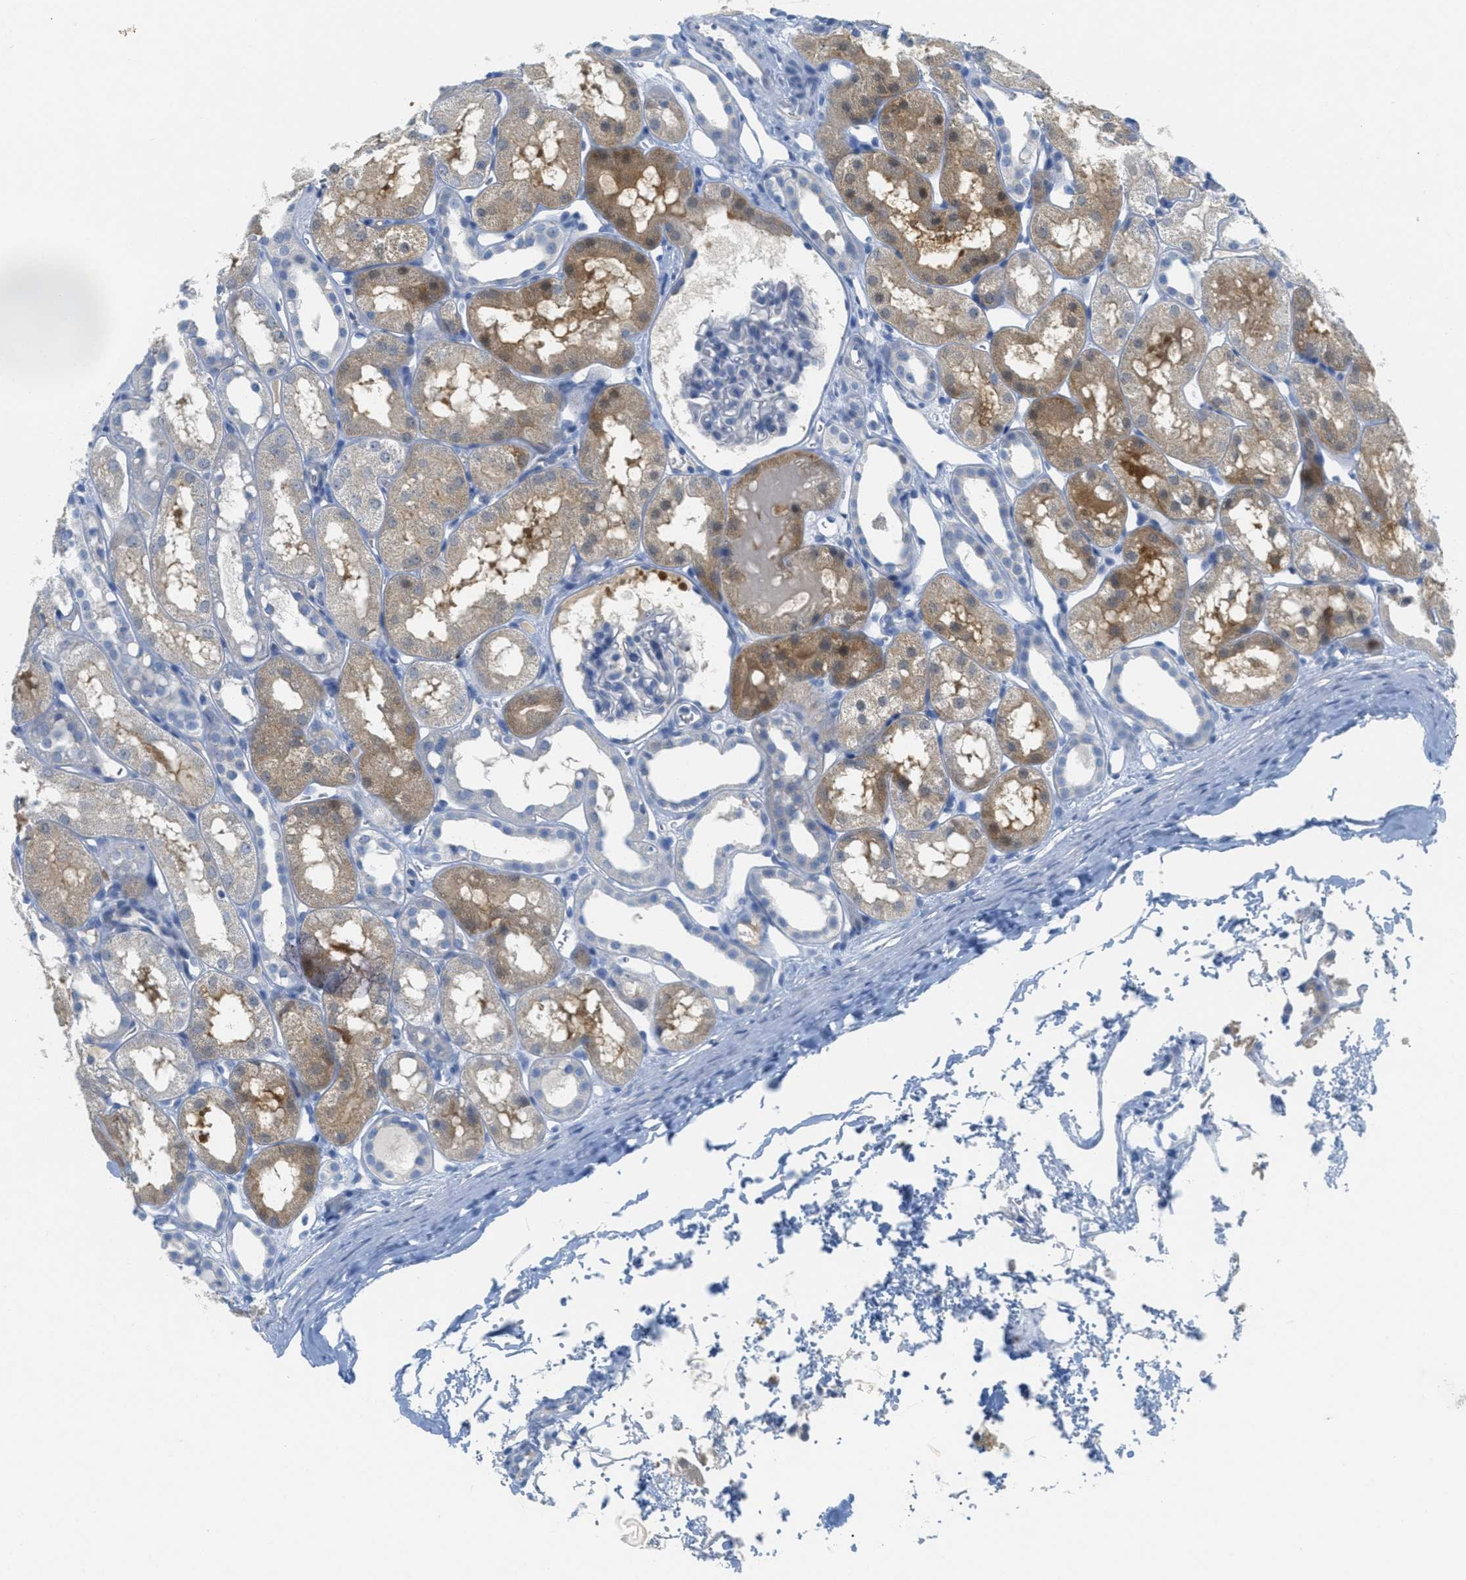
{"staining": {"intensity": "negative", "quantity": "none", "location": "none"}, "tissue": "kidney", "cell_type": "Cells in glomeruli", "image_type": "normal", "snomed": [{"axis": "morphology", "description": "Normal tissue, NOS"}, {"axis": "topography", "description": "Kidney"}, {"axis": "topography", "description": "Urinary bladder"}], "caption": "IHC of unremarkable kidney shows no expression in cells in glomeruli. Nuclei are stained in blue.", "gene": "ORC6", "patient": {"sex": "male", "age": 16}}